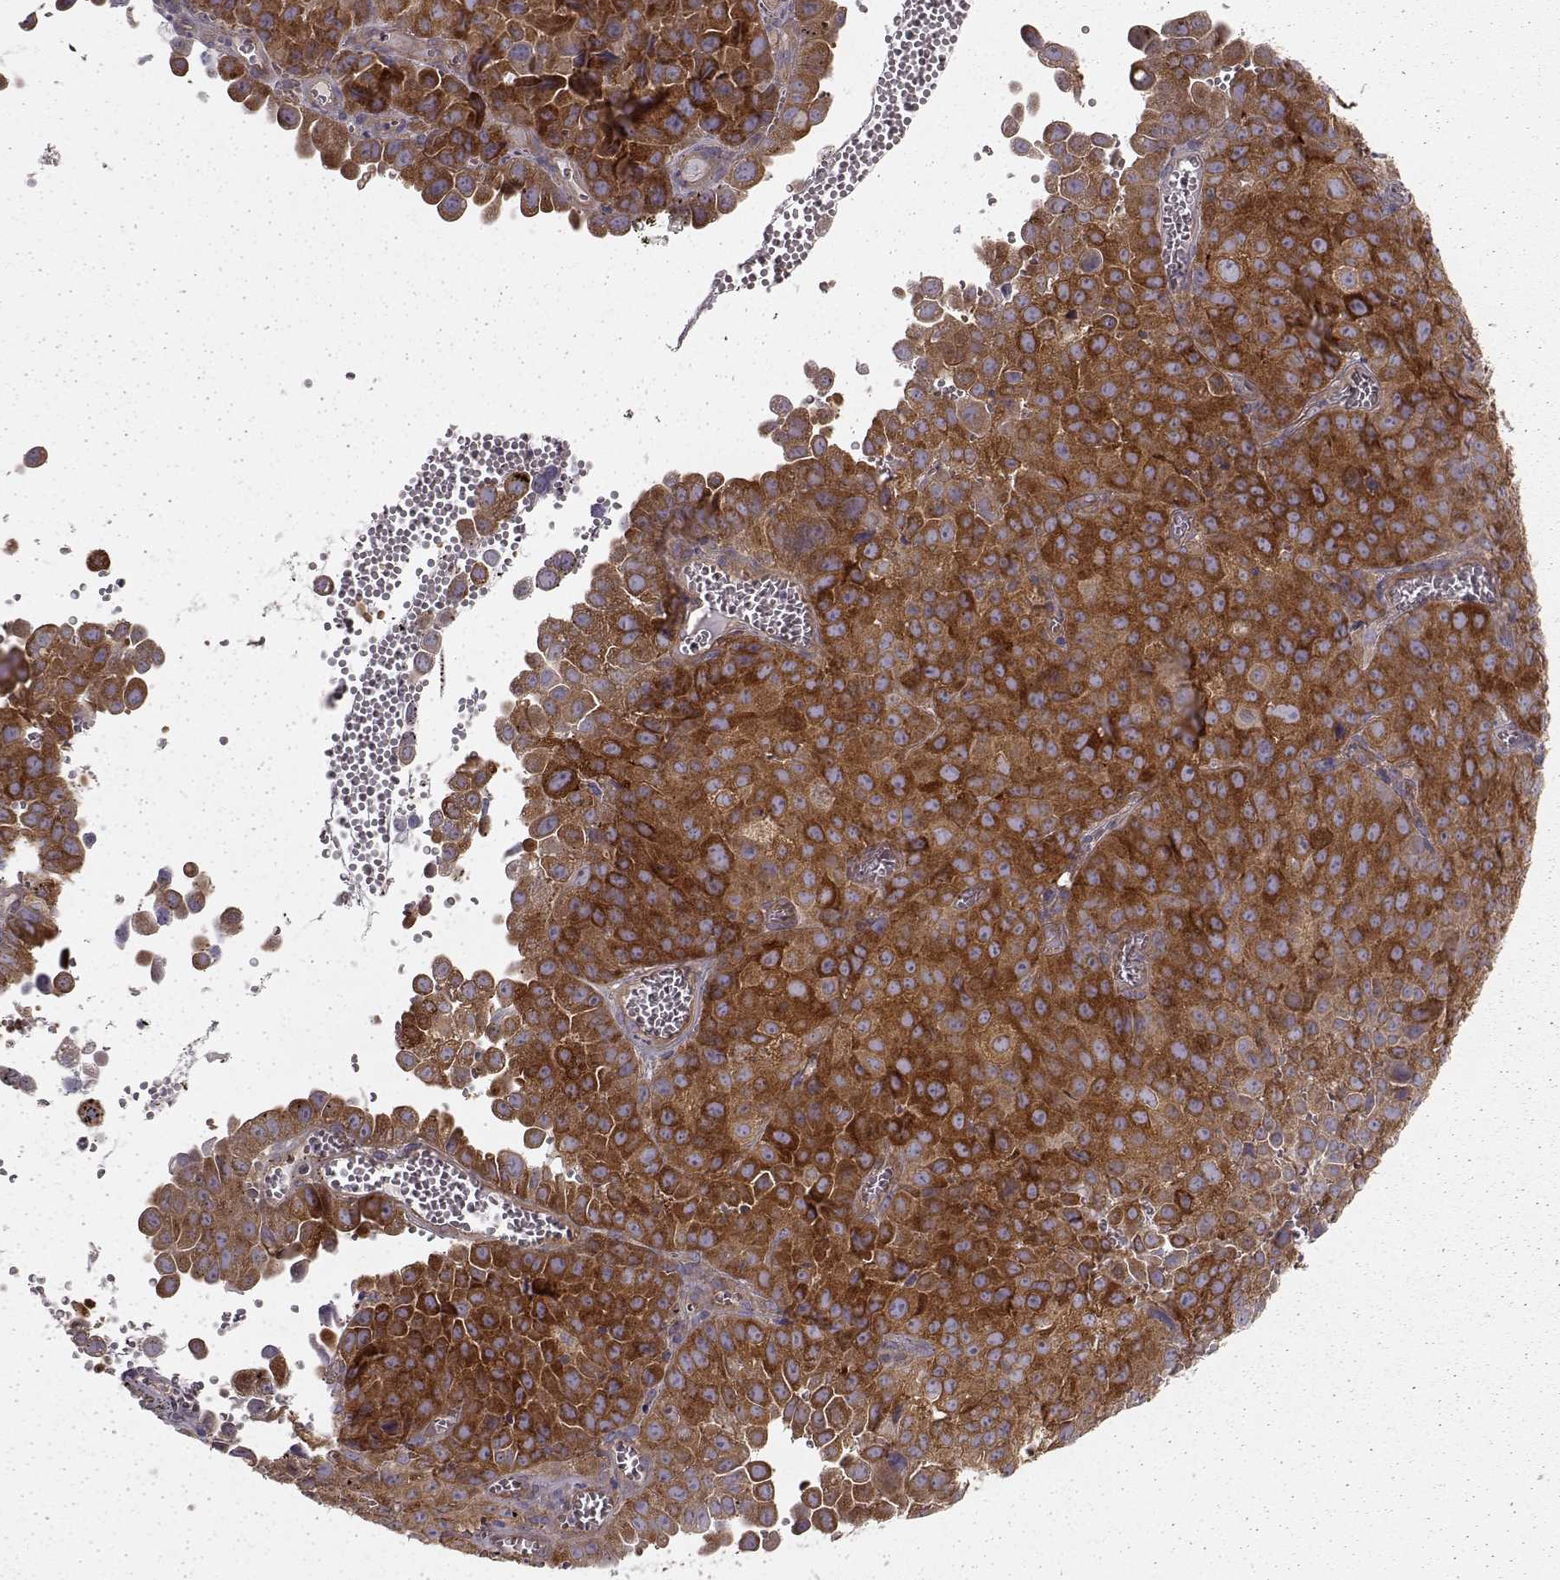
{"staining": {"intensity": "strong", "quantity": "25%-75%", "location": "cytoplasmic/membranous"}, "tissue": "cervical cancer", "cell_type": "Tumor cells", "image_type": "cancer", "snomed": [{"axis": "morphology", "description": "Squamous cell carcinoma, NOS"}, {"axis": "topography", "description": "Cervix"}], "caption": "Immunohistochemistry photomicrograph of cervical cancer stained for a protein (brown), which reveals high levels of strong cytoplasmic/membranous positivity in about 25%-75% of tumor cells.", "gene": "RABGAP1", "patient": {"sex": "female", "age": 55}}